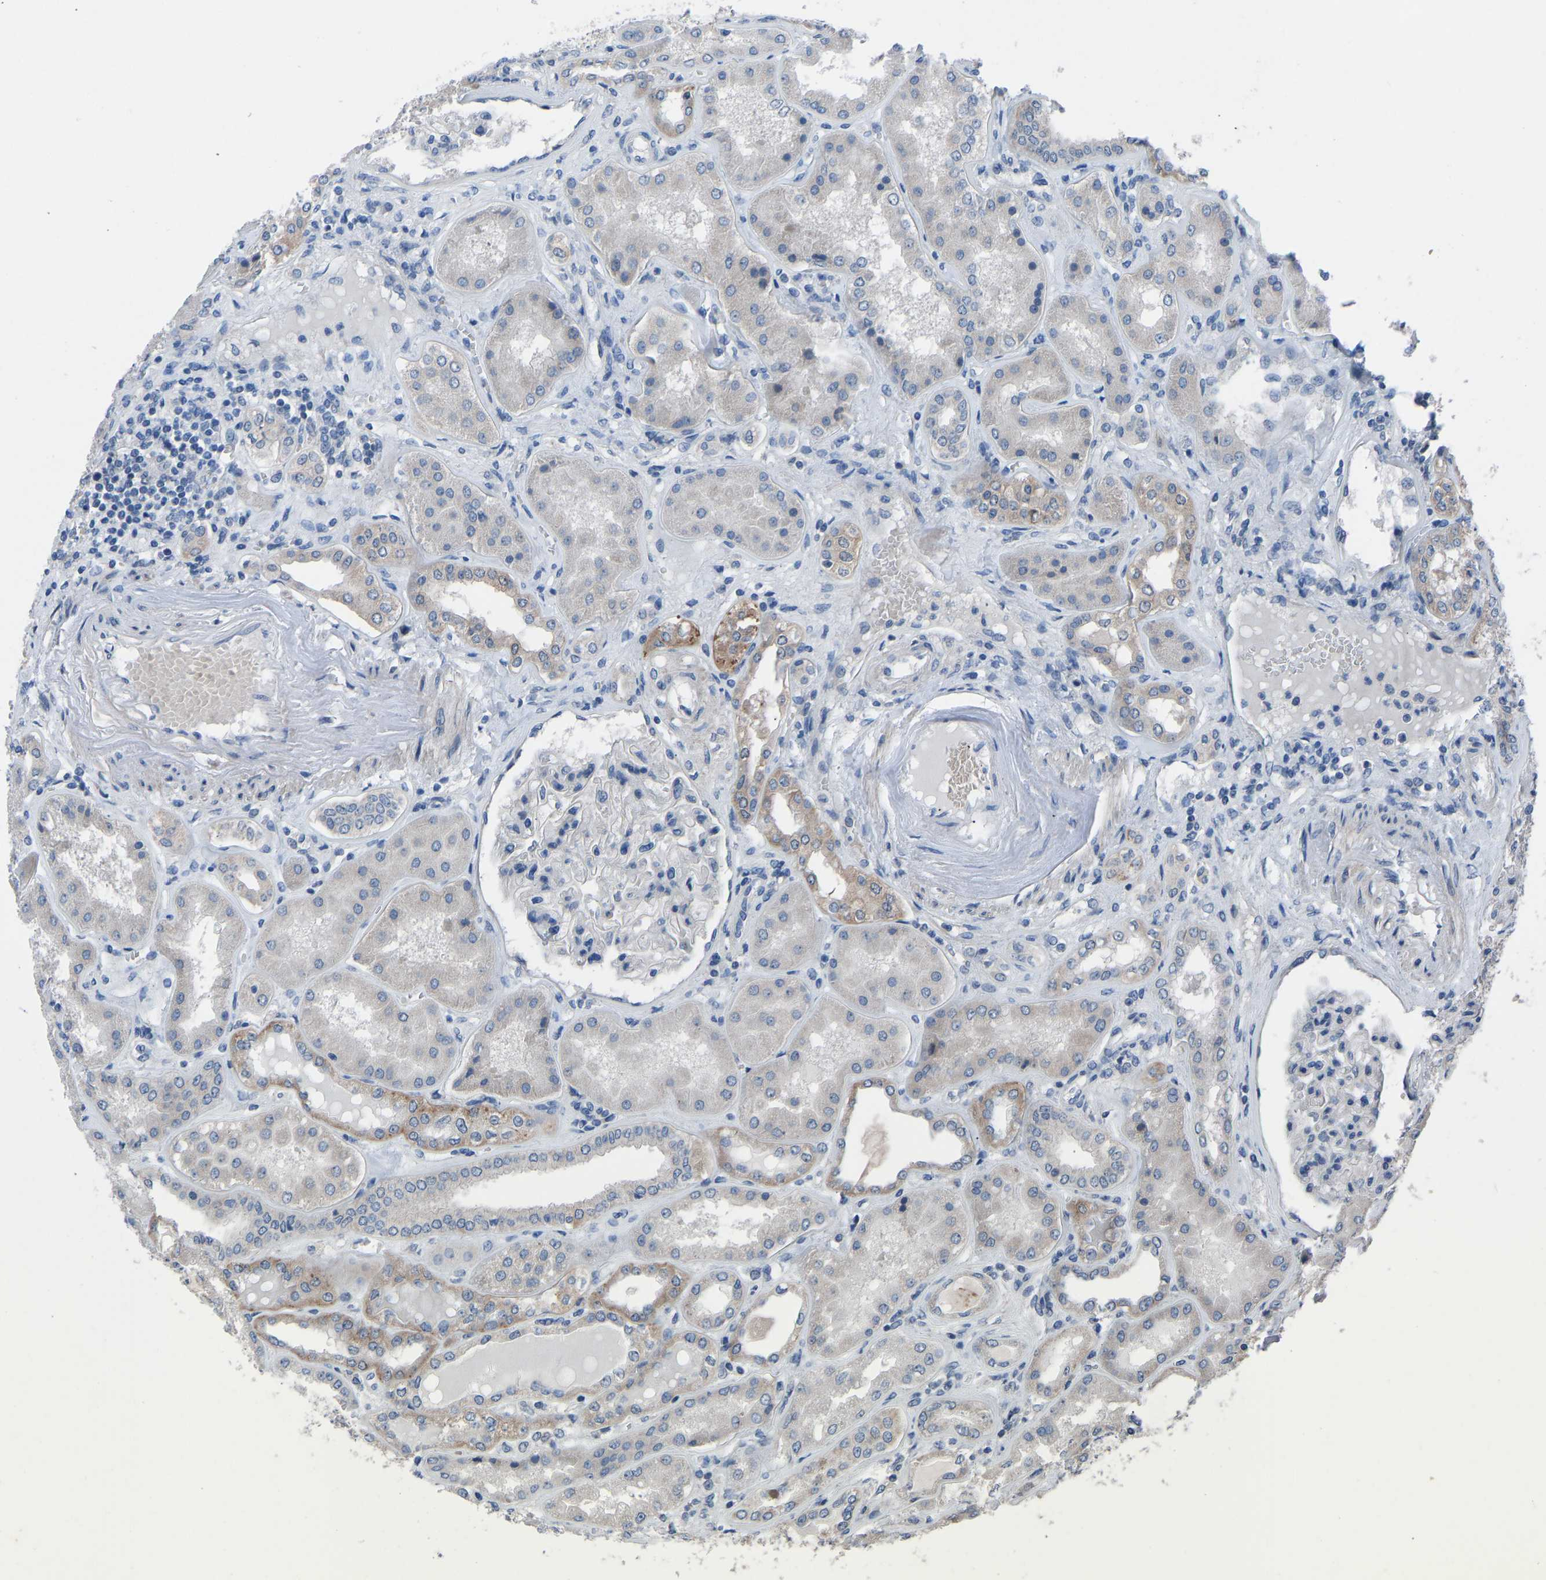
{"staining": {"intensity": "negative", "quantity": "none", "location": "none"}, "tissue": "kidney", "cell_type": "Cells in glomeruli", "image_type": "normal", "snomed": [{"axis": "morphology", "description": "Normal tissue, NOS"}, {"axis": "topography", "description": "Kidney"}], "caption": "High power microscopy micrograph of an immunohistochemistry (IHC) photomicrograph of unremarkable kidney, revealing no significant expression in cells in glomeruli. (Immunohistochemistry (ihc), brightfield microscopy, high magnification).", "gene": "CDK2AP1", "patient": {"sex": "female", "age": 56}}